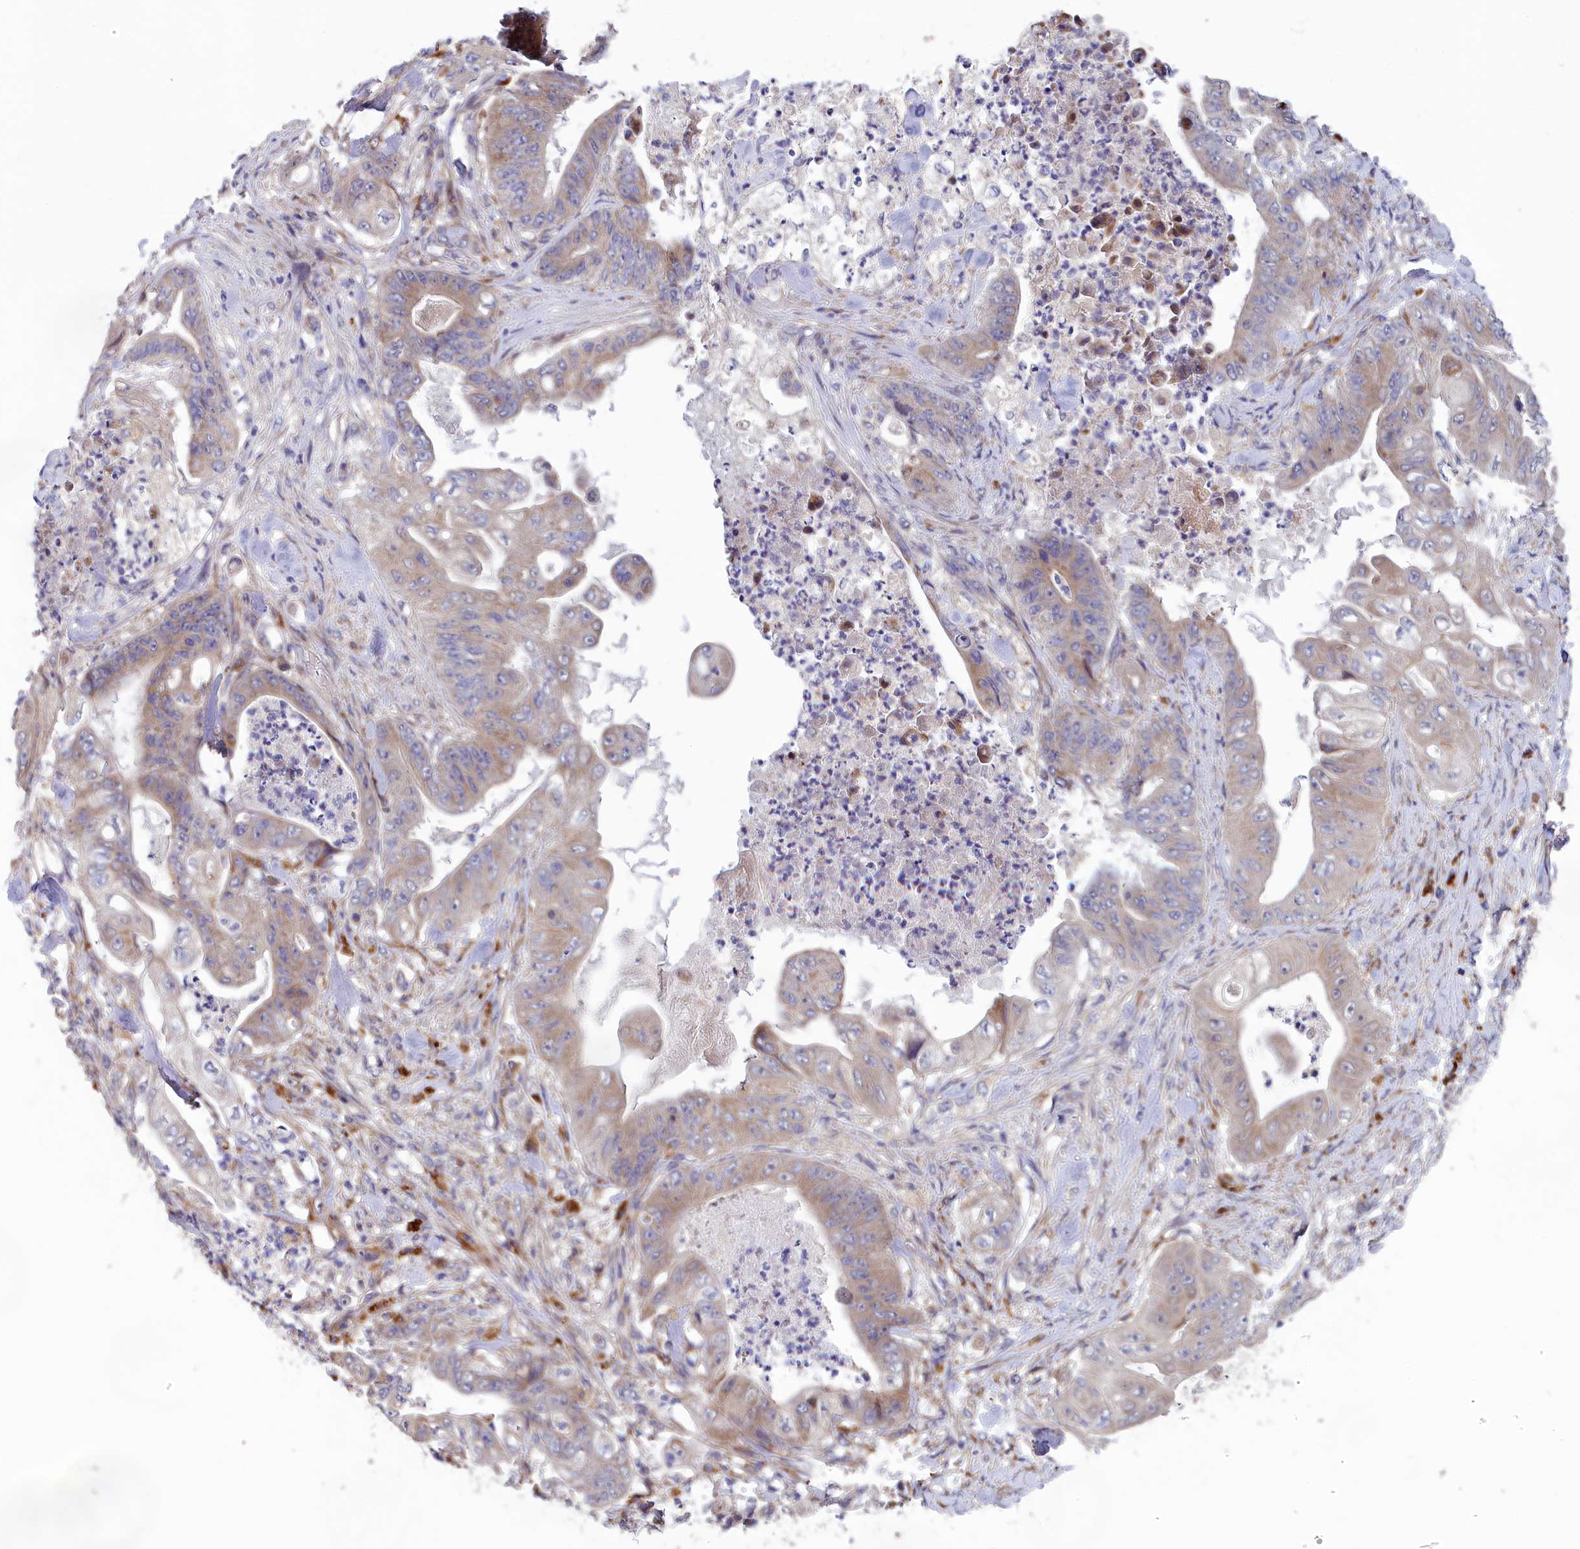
{"staining": {"intensity": "weak", "quantity": "<25%", "location": "cytoplasmic/membranous"}, "tissue": "stomach cancer", "cell_type": "Tumor cells", "image_type": "cancer", "snomed": [{"axis": "morphology", "description": "Adenocarcinoma, NOS"}, {"axis": "topography", "description": "Stomach"}], "caption": "This is a photomicrograph of immunohistochemistry staining of stomach cancer, which shows no expression in tumor cells.", "gene": "BLTP2", "patient": {"sex": "female", "age": 73}}